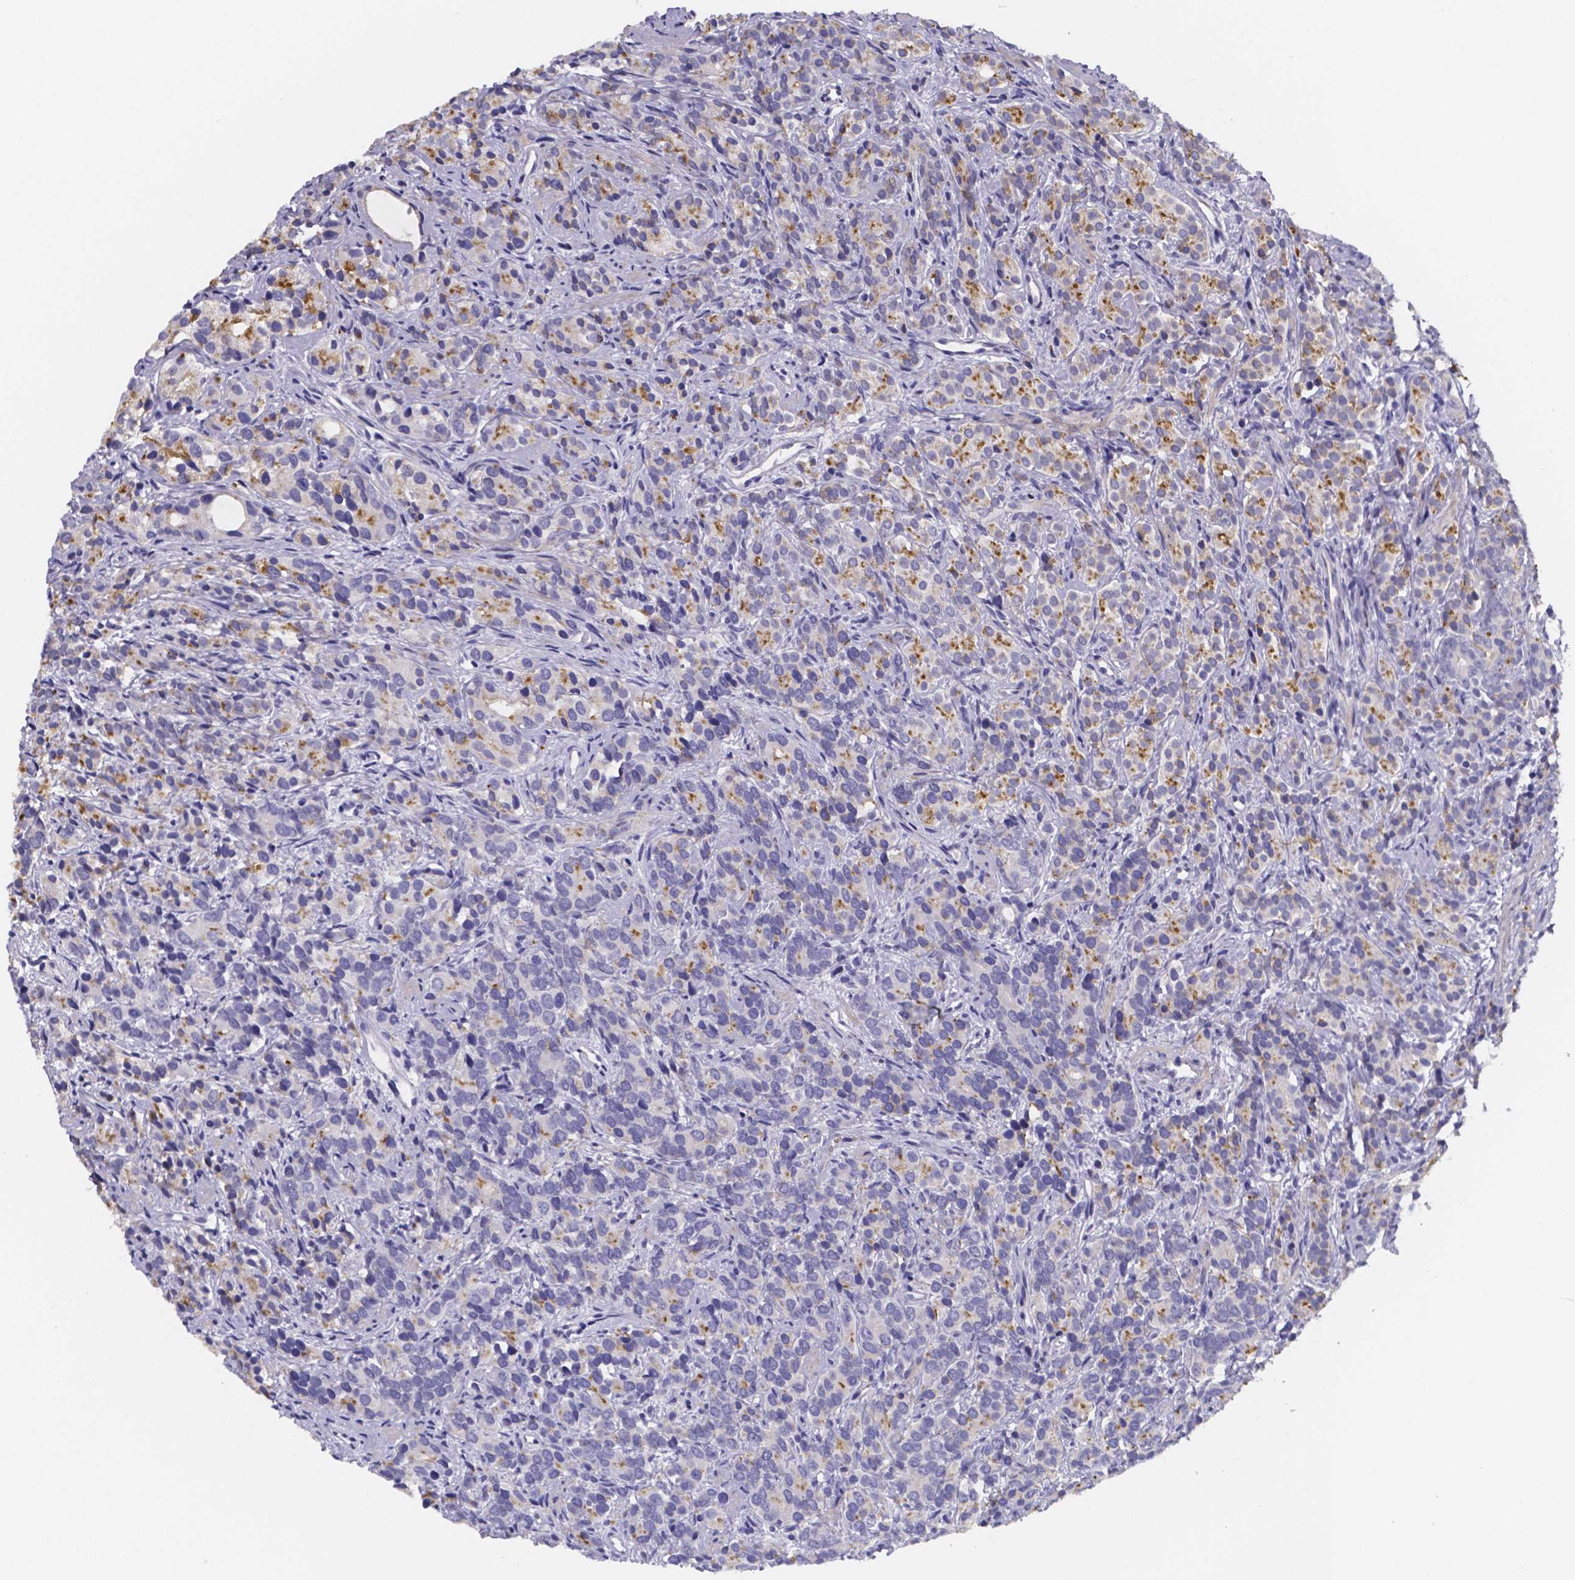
{"staining": {"intensity": "moderate", "quantity": "25%-75%", "location": "cytoplasmic/membranous"}, "tissue": "prostate cancer", "cell_type": "Tumor cells", "image_type": "cancer", "snomed": [{"axis": "morphology", "description": "Adenocarcinoma, High grade"}, {"axis": "topography", "description": "Prostate"}], "caption": "Prostate cancer was stained to show a protein in brown. There is medium levels of moderate cytoplasmic/membranous staining in approximately 25%-75% of tumor cells.", "gene": "GABRA3", "patient": {"sex": "male", "age": 84}}